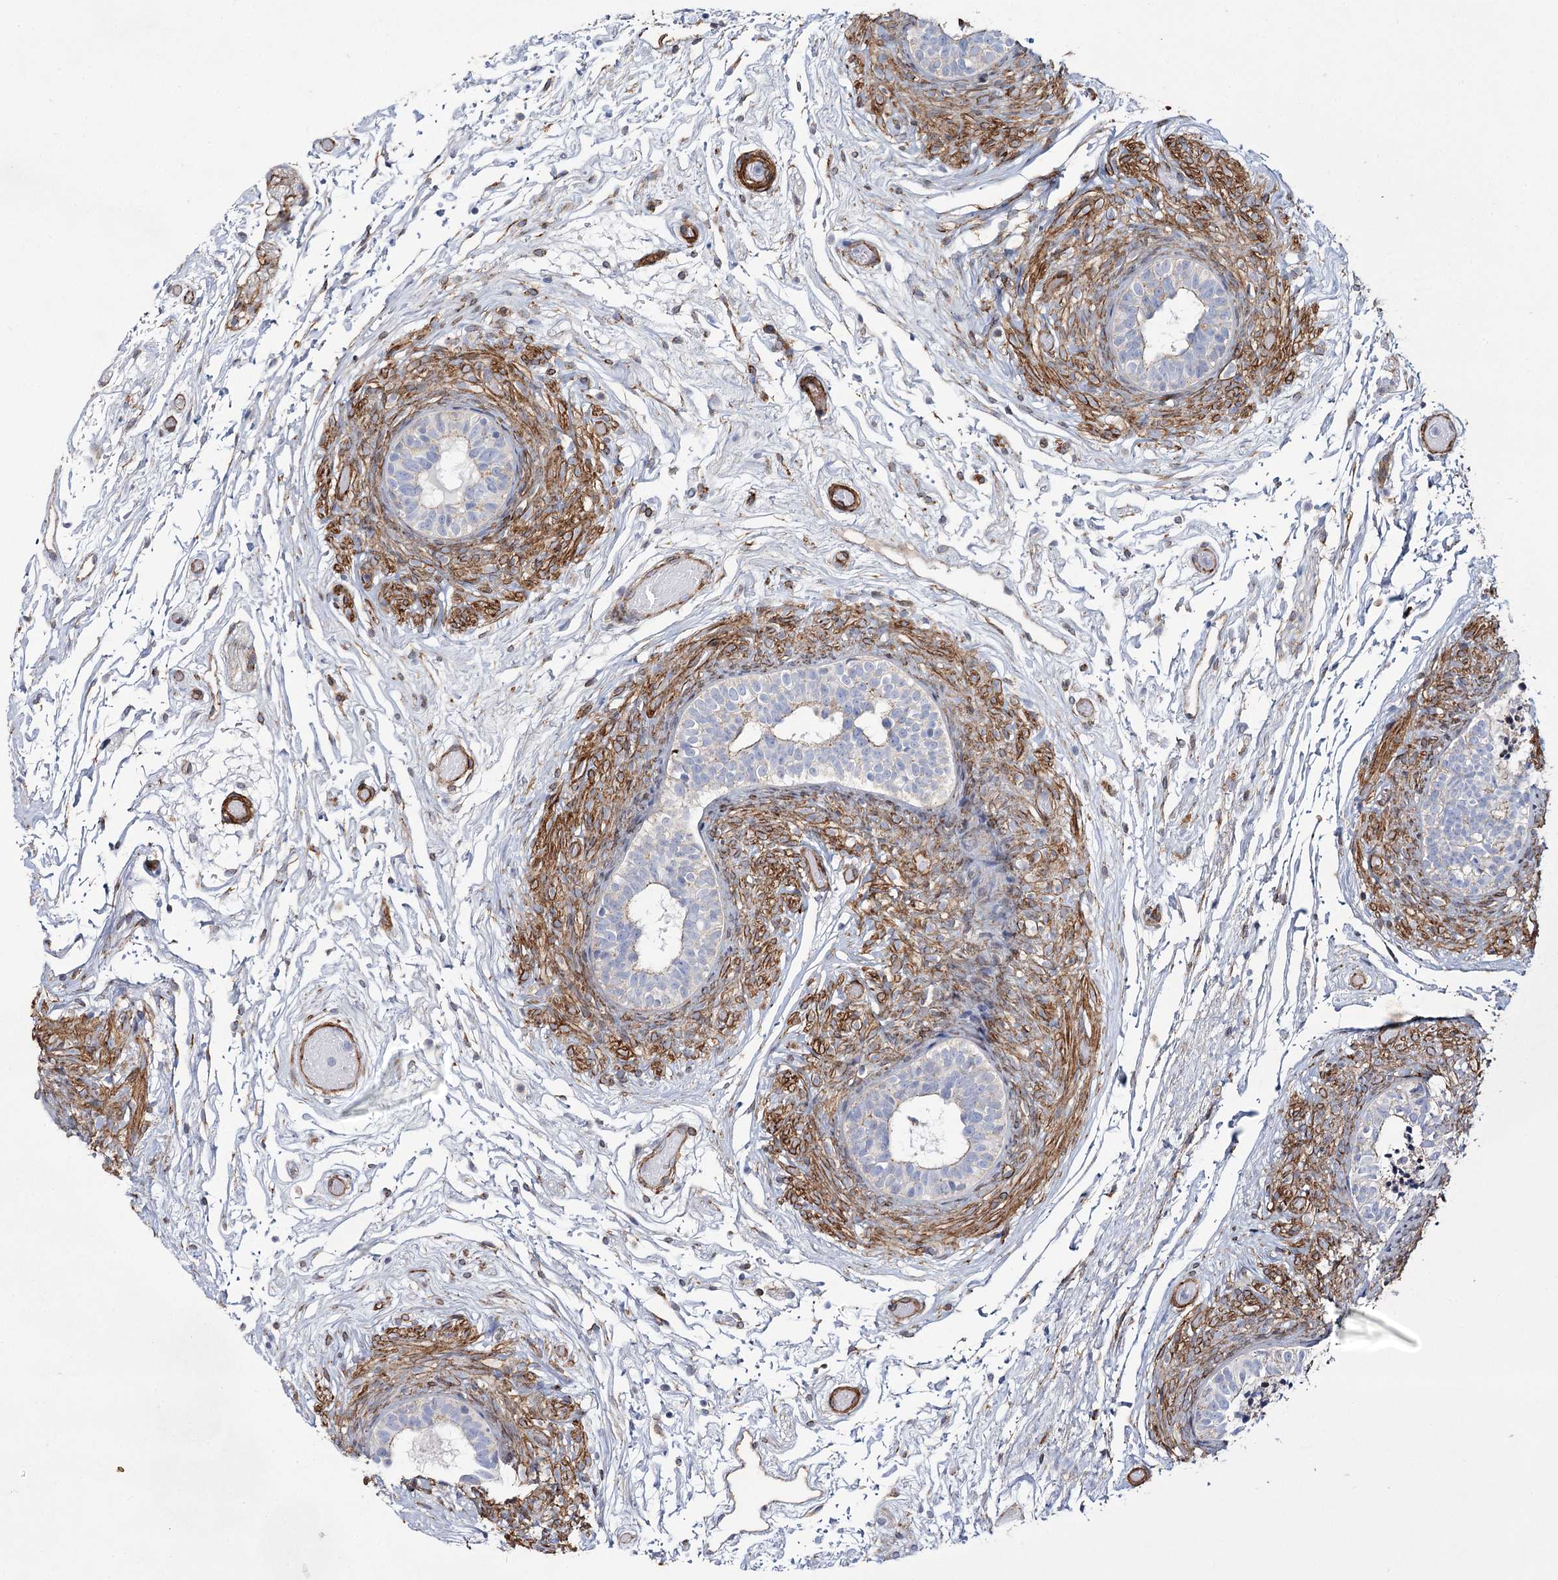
{"staining": {"intensity": "moderate", "quantity": "25%-75%", "location": "cytoplasmic/membranous"}, "tissue": "epididymis", "cell_type": "Glandular cells", "image_type": "normal", "snomed": [{"axis": "morphology", "description": "Normal tissue, NOS"}, {"axis": "topography", "description": "Epididymis"}], "caption": "About 25%-75% of glandular cells in normal human epididymis exhibit moderate cytoplasmic/membranous protein staining as visualized by brown immunohistochemical staining.", "gene": "TMEM164", "patient": {"sex": "male", "age": 5}}